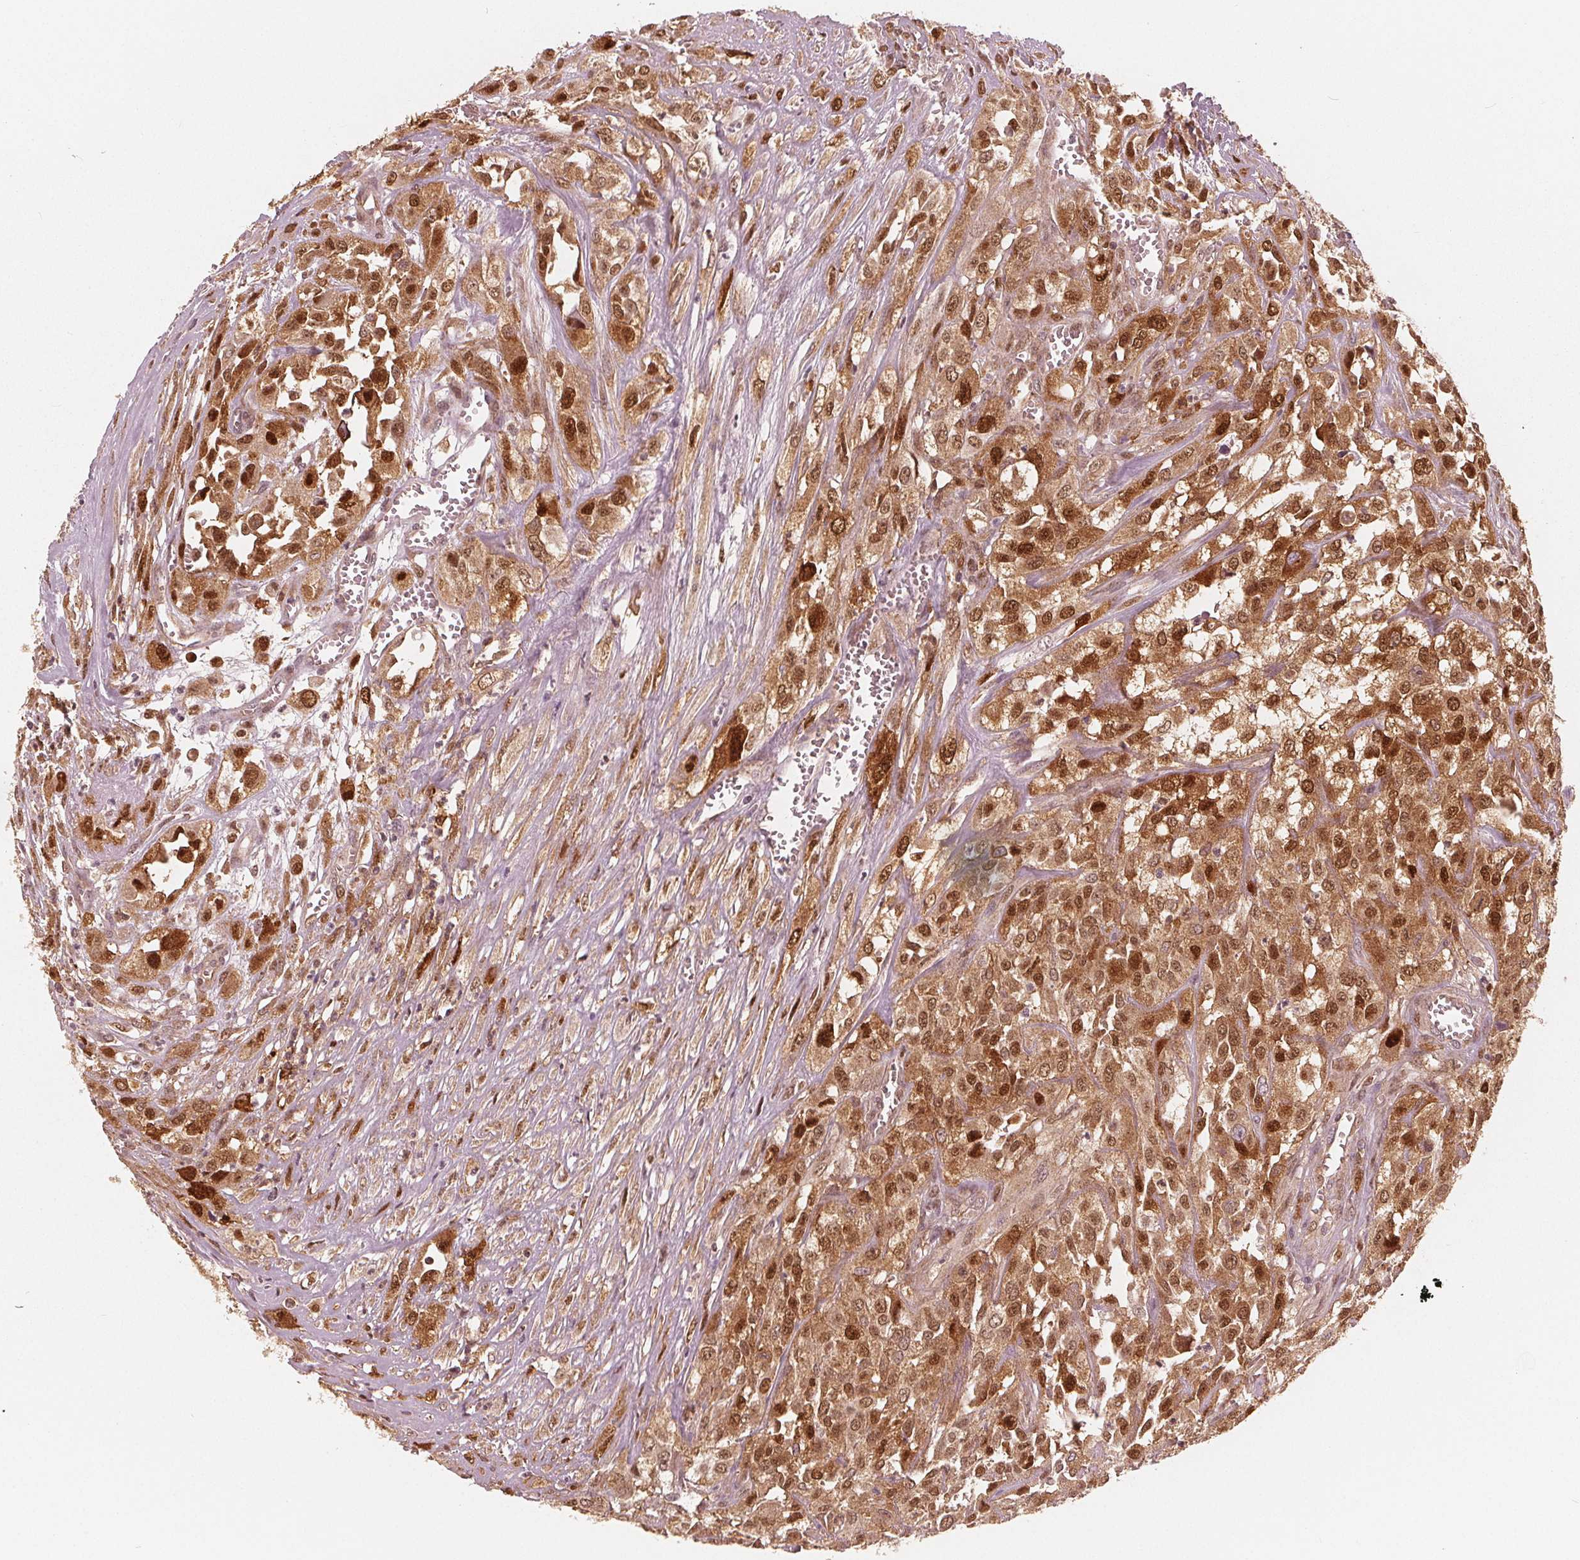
{"staining": {"intensity": "moderate", "quantity": ">75%", "location": "cytoplasmic/membranous,nuclear"}, "tissue": "urothelial cancer", "cell_type": "Tumor cells", "image_type": "cancer", "snomed": [{"axis": "morphology", "description": "Urothelial carcinoma, High grade"}, {"axis": "topography", "description": "Urinary bladder"}], "caption": "The immunohistochemical stain shows moderate cytoplasmic/membranous and nuclear staining in tumor cells of urothelial cancer tissue.", "gene": "SQSTM1", "patient": {"sex": "male", "age": 67}}